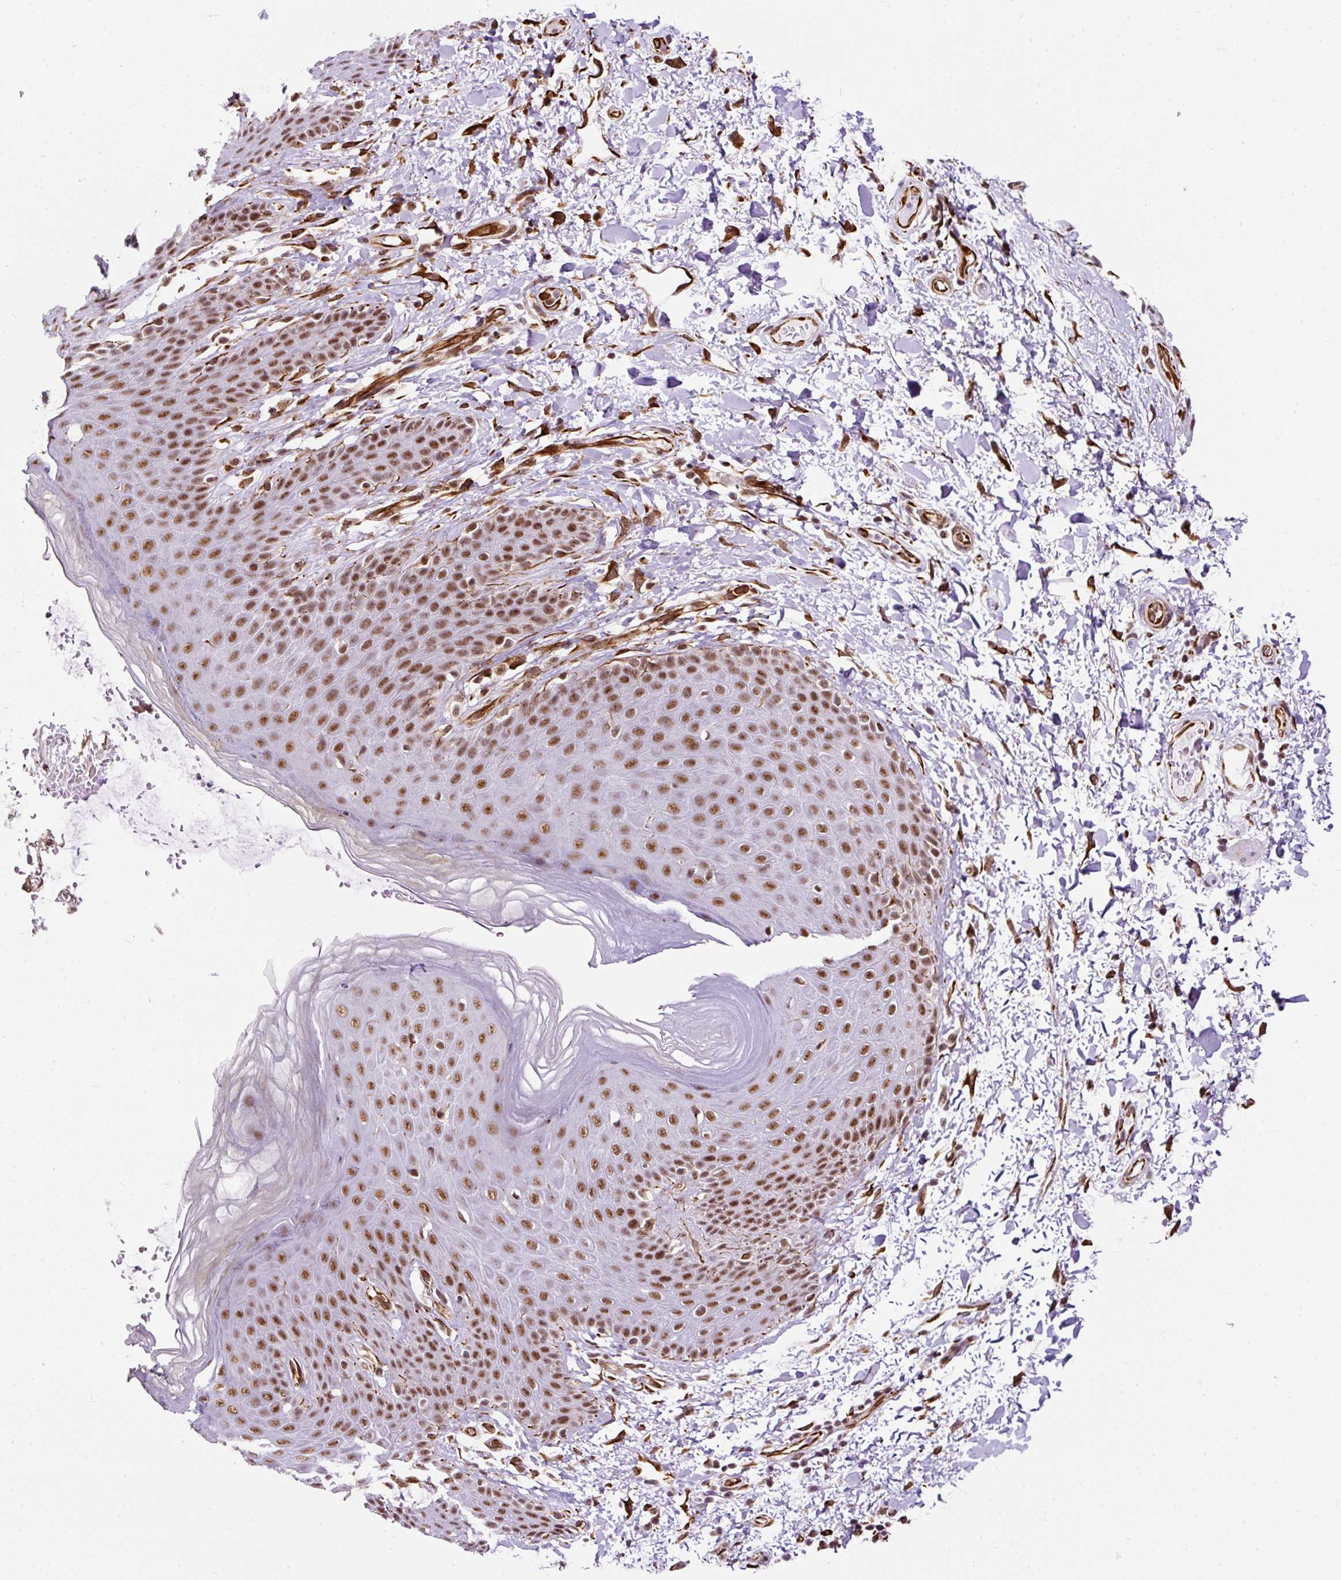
{"staining": {"intensity": "moderate", "quantity": ">75%", "location": "nuclear"}, "tissue": "skin", "cell_type": "Epidermal cells", "image_type": "normal", "snomed": [{"axis": "morphology", "description": "Normal tissue, NOS"}, {"axis": "topography", "description": "Peripheral nerve tissue"}], "caption": "IHC histopathology image of unremarkable skin: skin stained using IHC exhibits medium levels of moderate protein expression localized specifically in the nuclear of epidermal cells, appearing as a nuclear brown color.", "gene": "FMC1", "patient": {"sex": "male", "age": 51}}